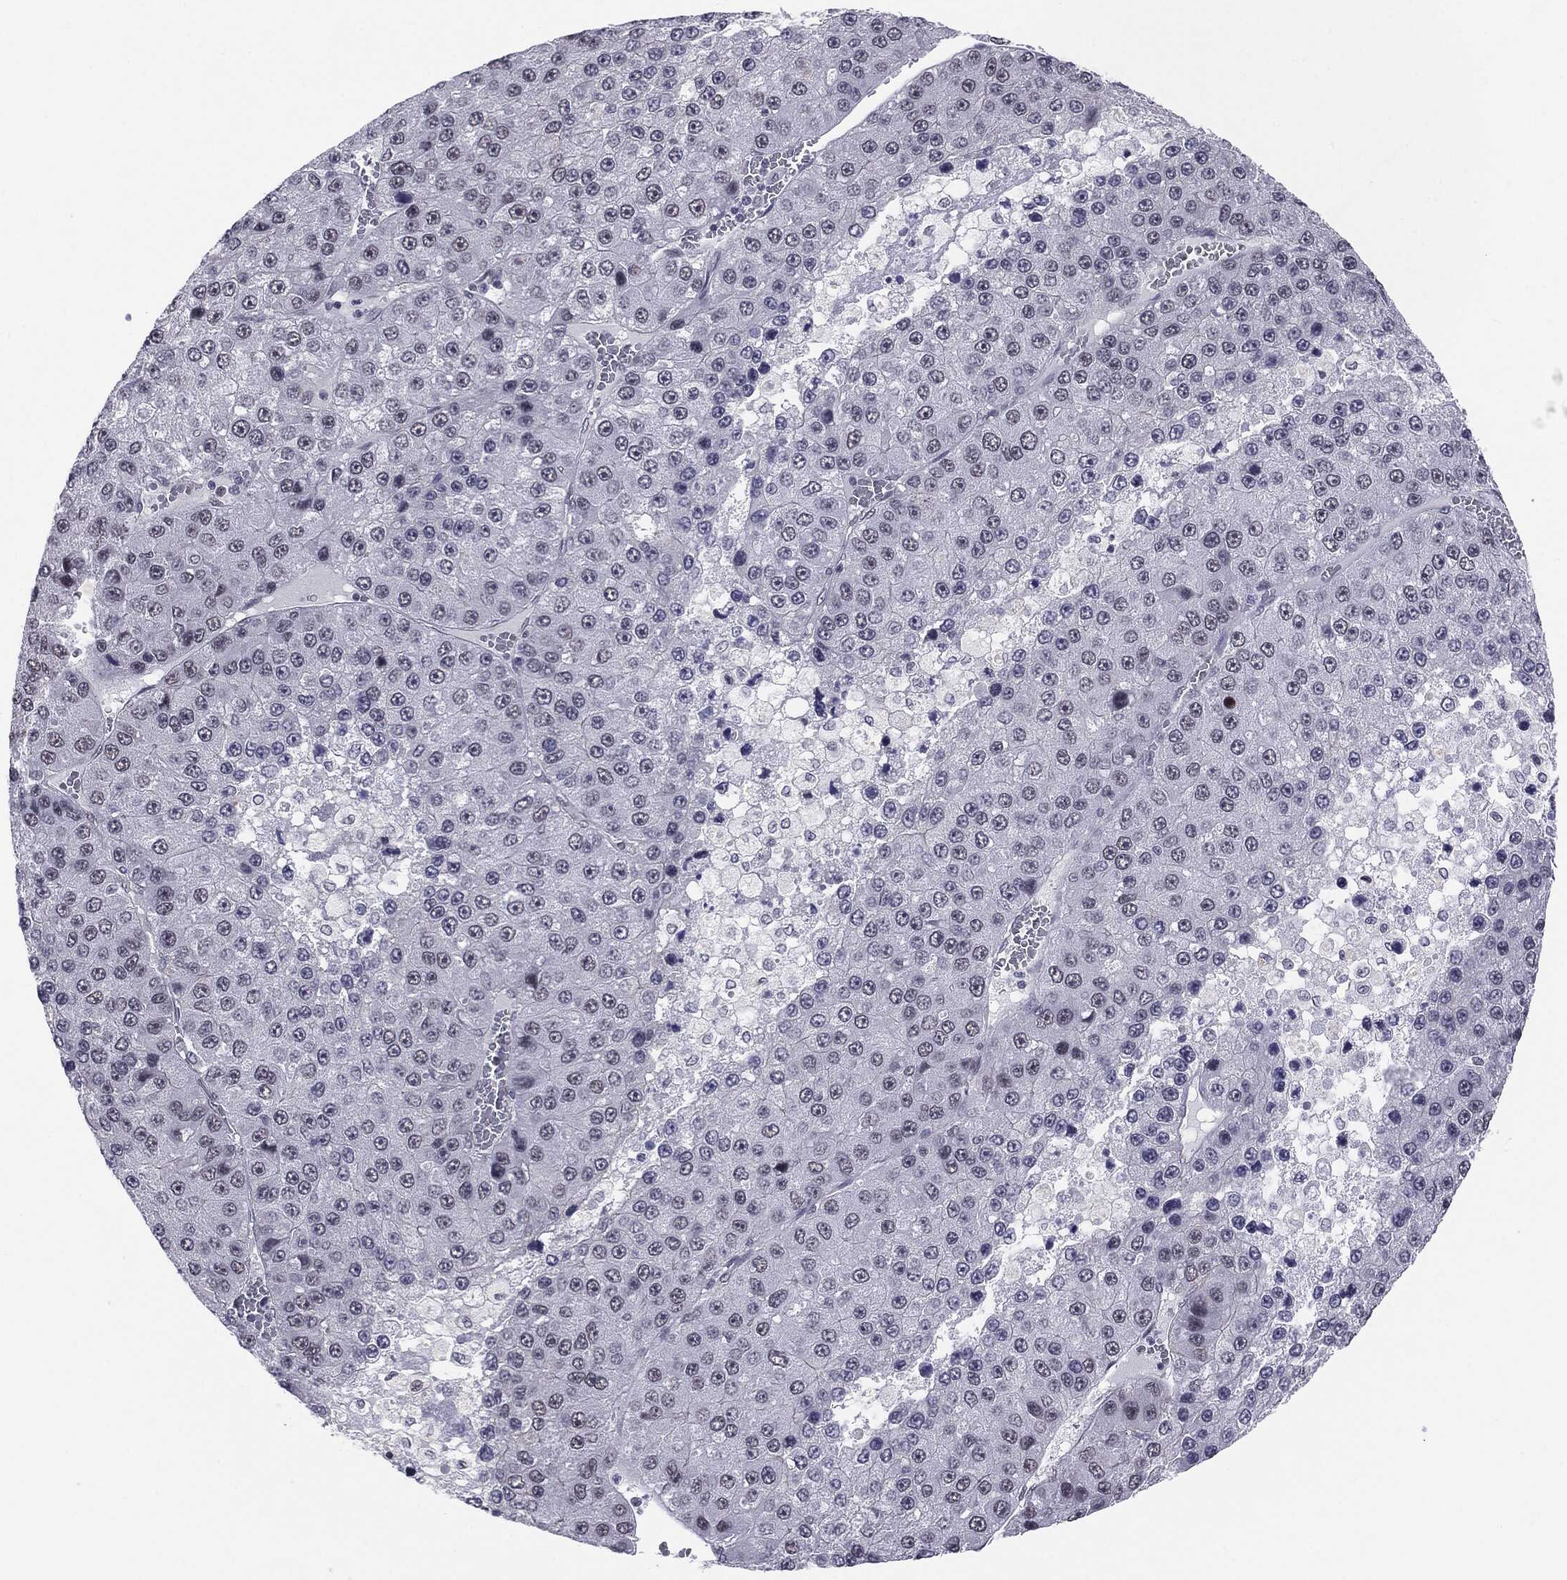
{"staining": {"intensity": "negative", "quantity": "none", "location": "none"}, "tissue": "liver cancer", "cell_type": "Tumor cells", "image_type": "cancer", "snomed": [{"axis": "morphology", "description": "Carcinoma, Hepatocellular, NOS"}, {"axis": "topography", "description": "Liver"}], "caption": "This is a image of immunohistochemistry staining of liver cancer (hepatocellular carcinoma), which shows no positivity in tumor cells. (DAB immunohistochemistry (IHC) with hematoxylin counter stain).", "gene": "SLC5A5", "patient": {"sex": "female", "age": 73}}